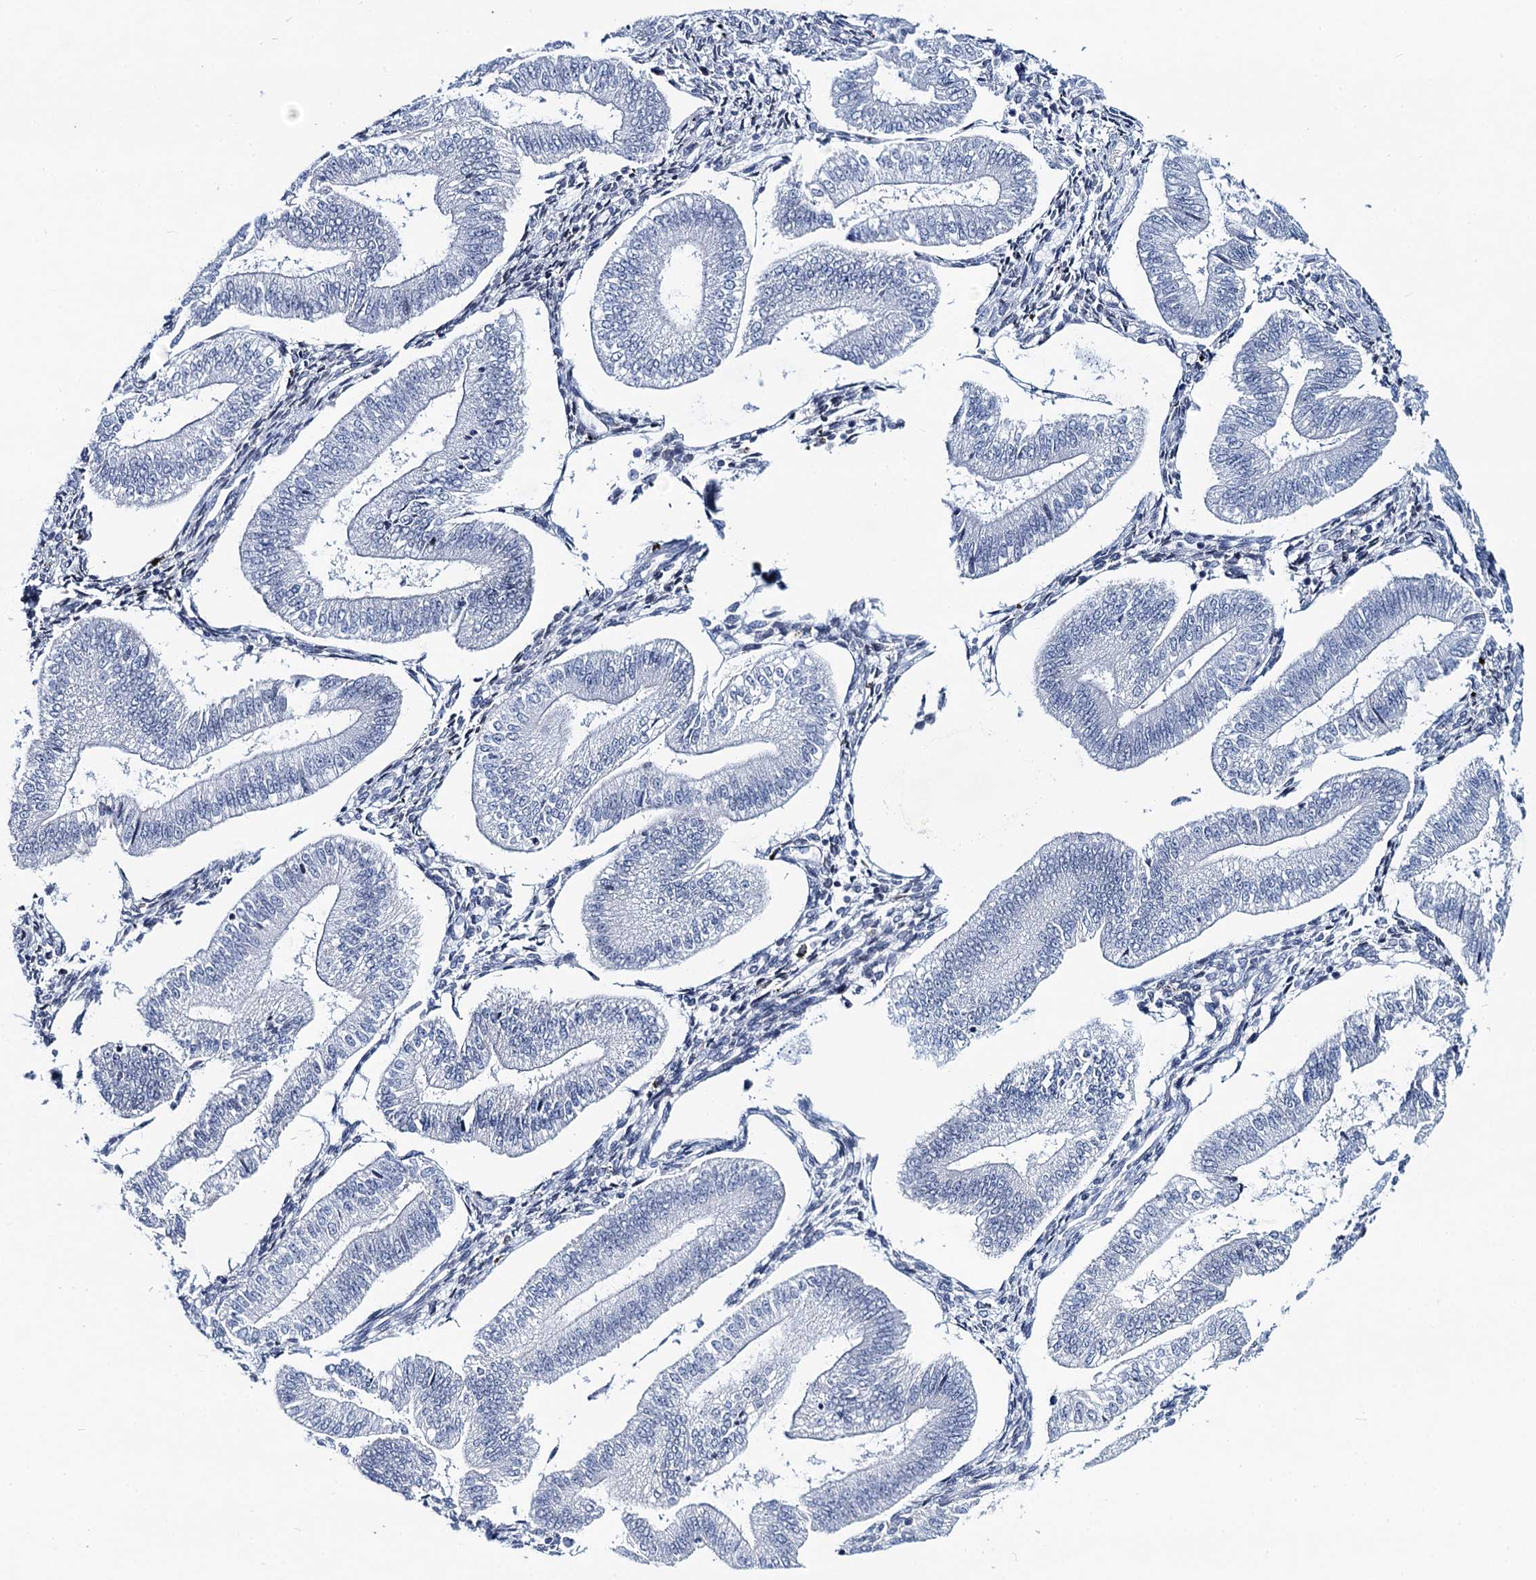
{"staining": {"intensity": "negative", "quantity": "none", "location": "none"}, "tissue": "endometrium", "cell_type": "Cells in endometrial stroma", "image_type": "normal", "snomed": [{"axis": "morphology", "description": "Normal tissue, NOS"}, {"axis": "topography", "description": "Endometrium"}], "caption": "IHC image of normal endometrium: endometrium stained with DAB reveals no significant protein expression in cells in endometrial stroma.", "gene": "TOX3", "patient": {"sex": "female", "age": 34}}